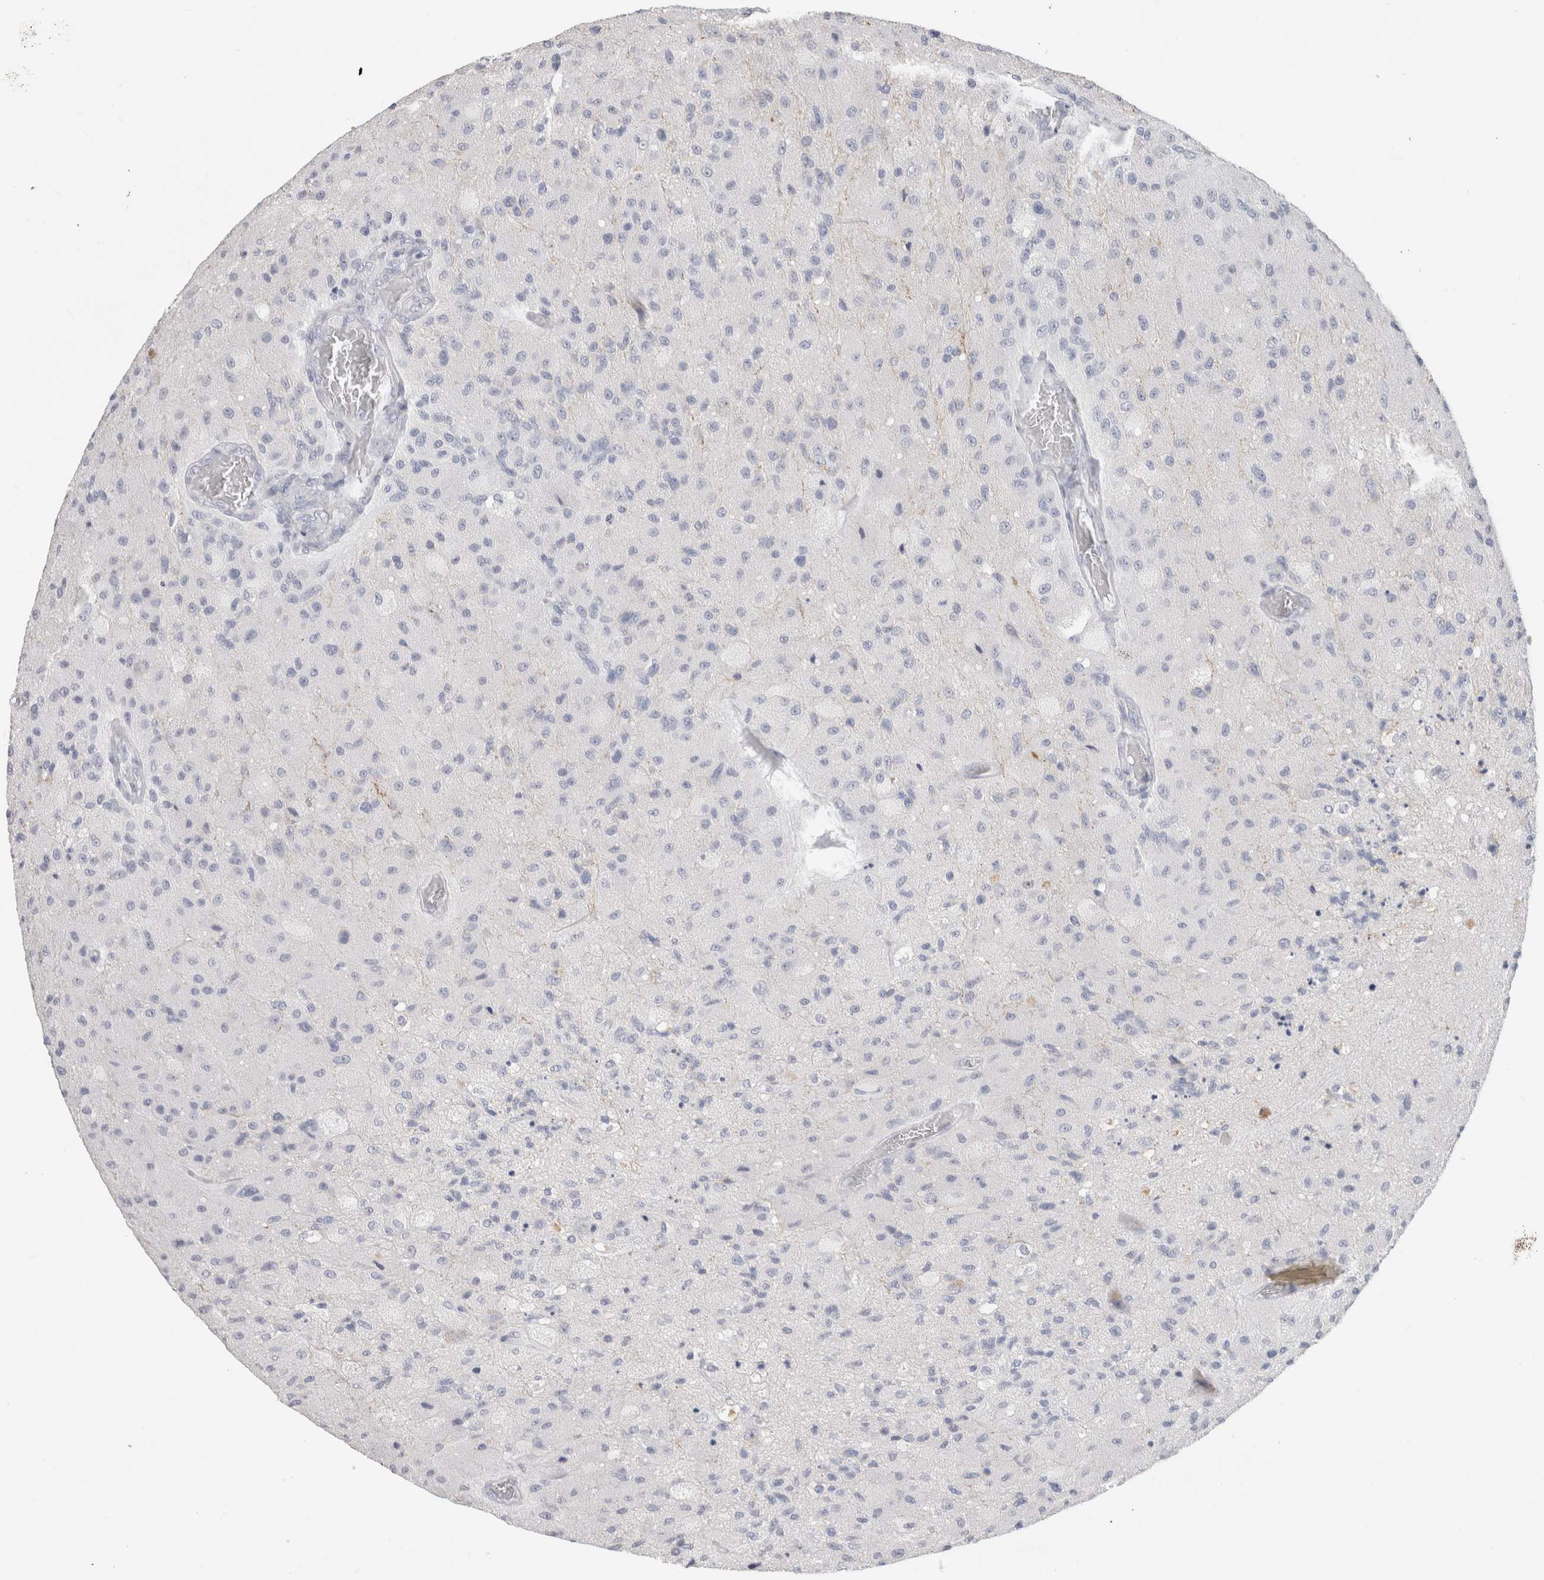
{"staining": {"intensity": "negative", "quantity": "none", "location": "none"}, "tissue": "glioma", "cell_type": "Tumor cells", "image_type": "cancer", "snomed": [{"axis": "morphology", "description": "Normal tissue, NOS"}, {"axis": "morphology", "description": "Glioma, malignant, High grade"}, {"axis": "topography", "description": "Cerebral cortex"}], "caption": "IHC micrograph of malignant high-grade glioma stained for a protein (brown), which reveals no staining in tumor cells.", "gene": "SLC6A1", "patient": {"sex": "male", "age": 77}}